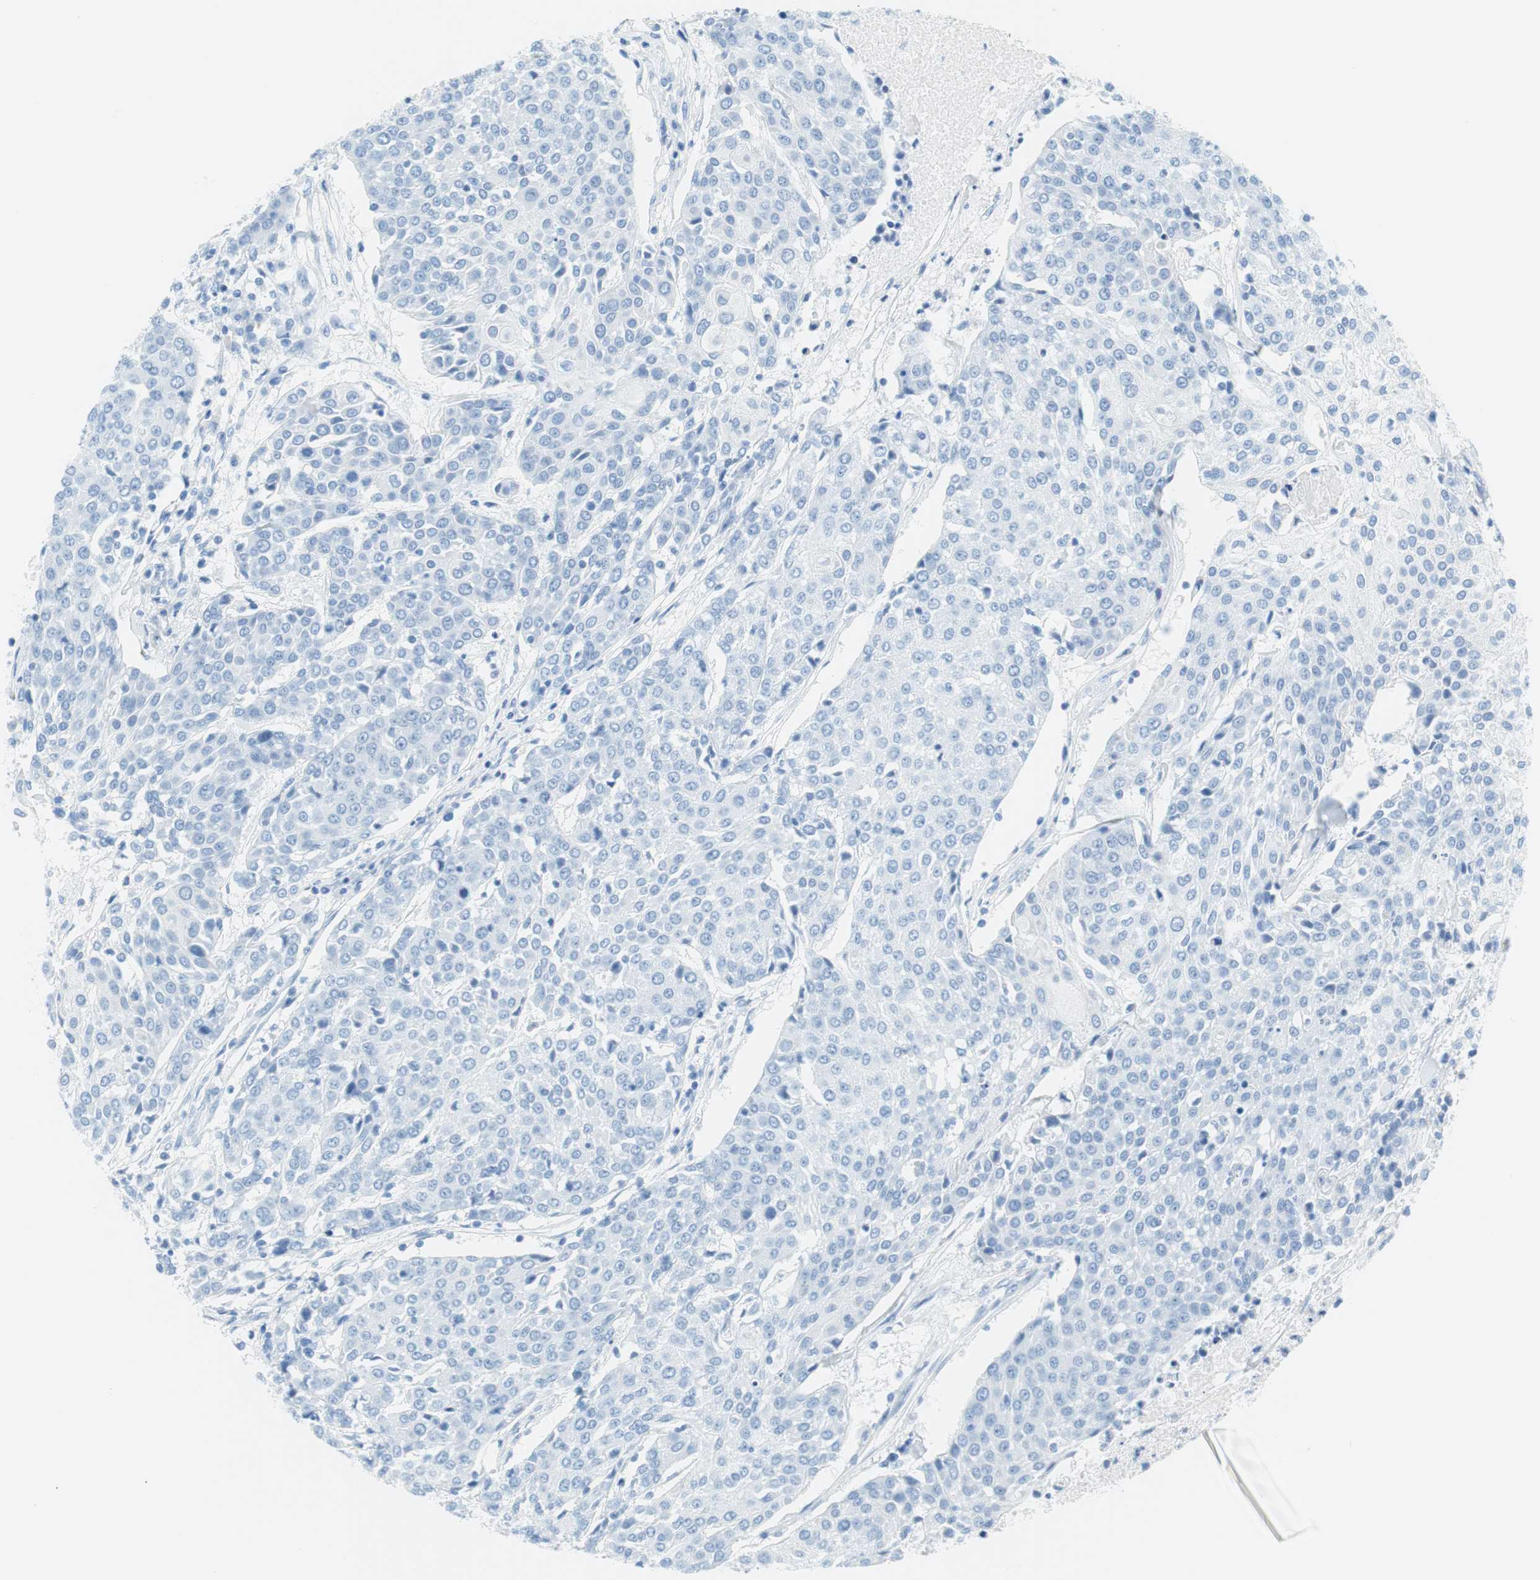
{"staining": {"intensity": "negative", "quantity": "none", "location": "none"}, "tissue": "urothelial cancer", "cell_type": "Tumor cells", "image_type": "cancer", "snomed": [{"axis": "morphology", "description": "Urothelial carcinoma, High grade"}, {"axis": "topography", "description": "Urinary bladder"}], "caption": "An image of human urothelial cancer is negative for staining in tumor cells.", "gene": "MYH1", "patient": {"sex": "female", "age": 85}}